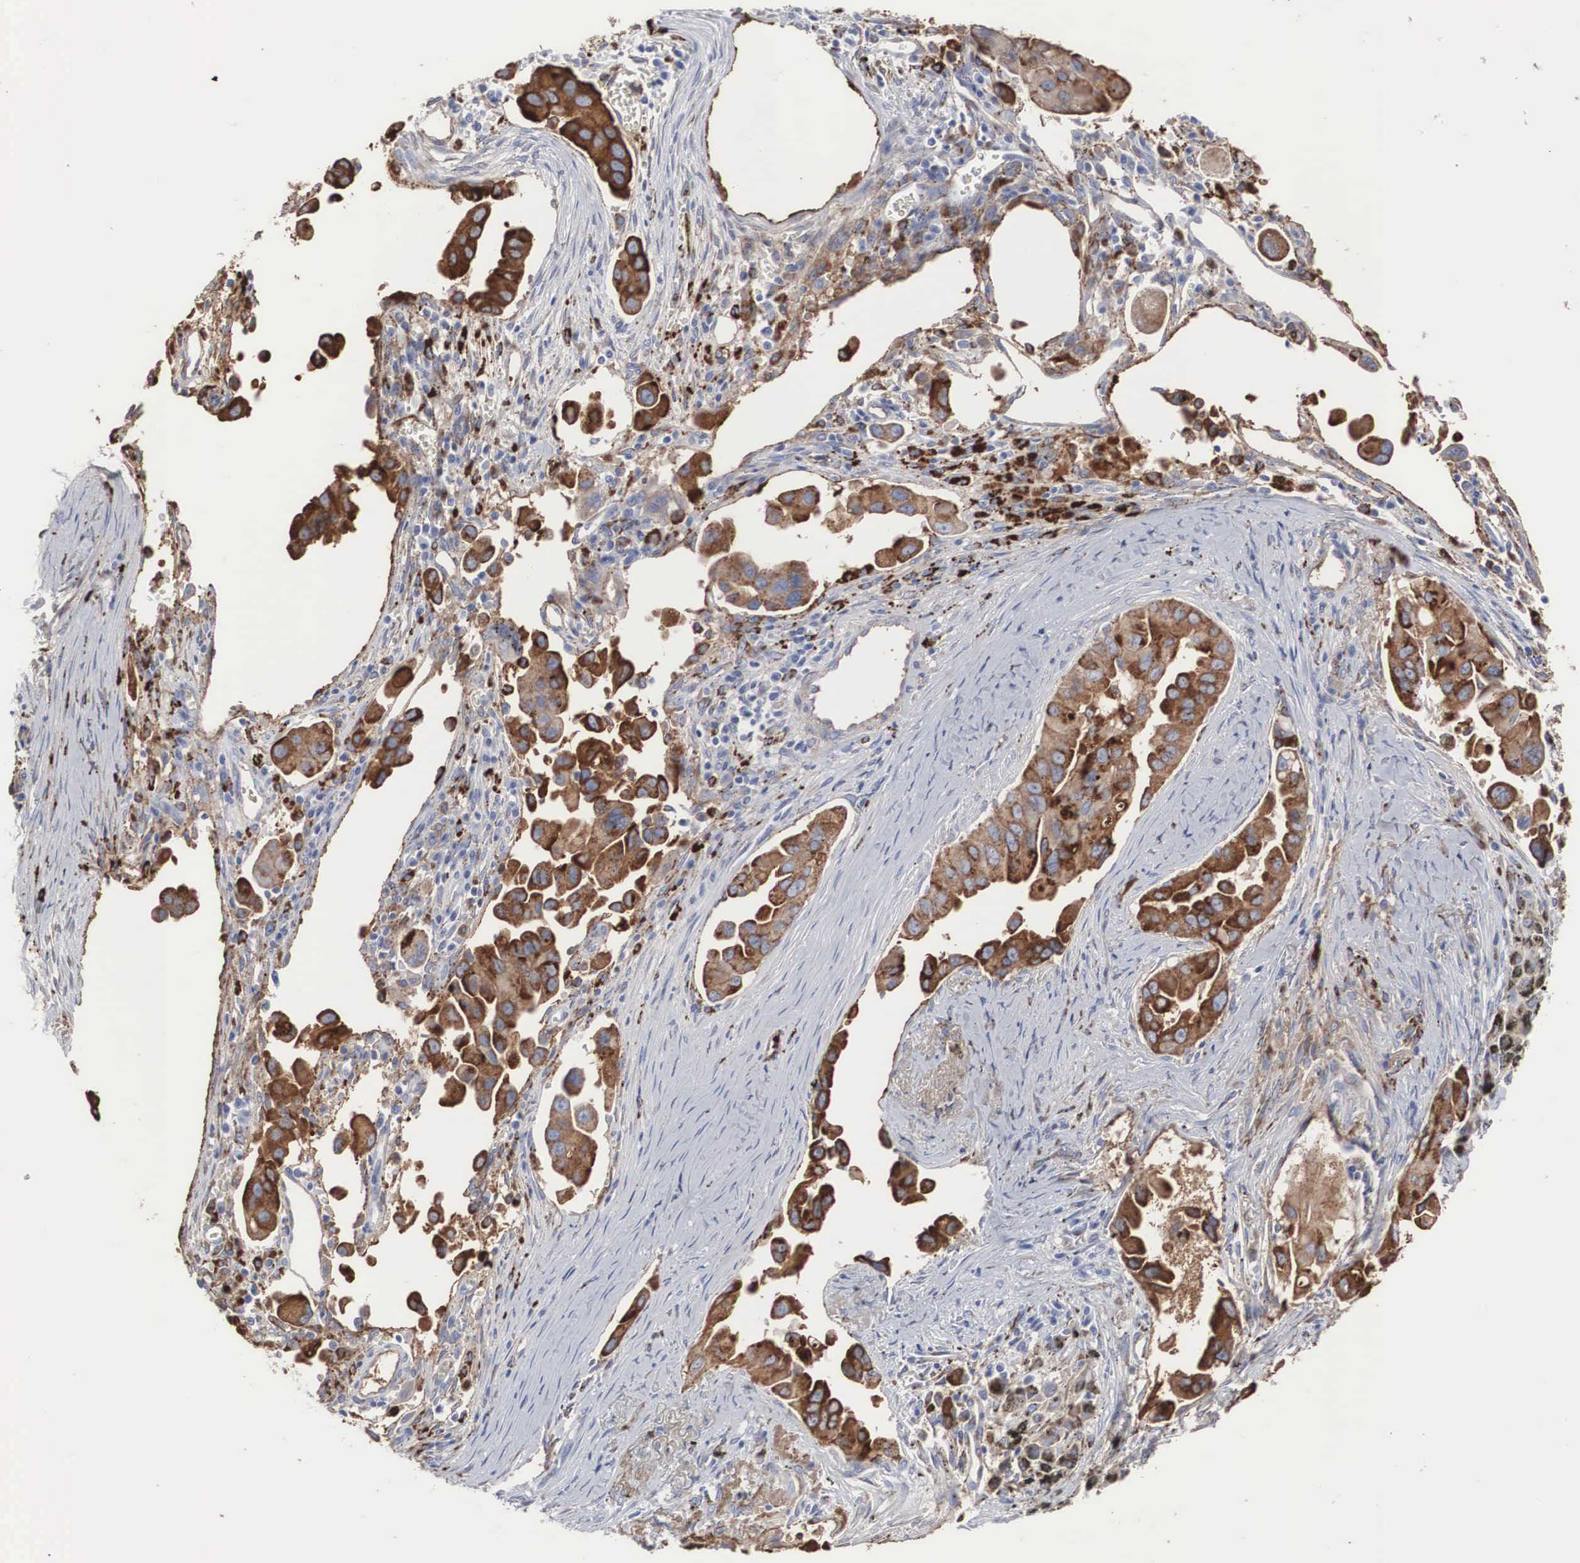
{"staining": {"intensity": "strong", "quantity": ">75%", "location": "cytoplasmic/membranous"}, "tissue": "lung cancer", "cell_type": "Tumor cells", "image_type": "cancer", "snomed": [{"axis": "morphology", "description": "Adenocarcinoma, NOS"}, {"axis": "topography", "description": "Lung"}], "caption": "This histopathology image shows immunohistochemistry (IHC) staining of adenocarcinoma (lung), with high strong cytoplasmic/membranous expression in about >75% of tumor cells.", "gene": "LGALS3BP", "patient": {"sex": "male", "age": 68}}